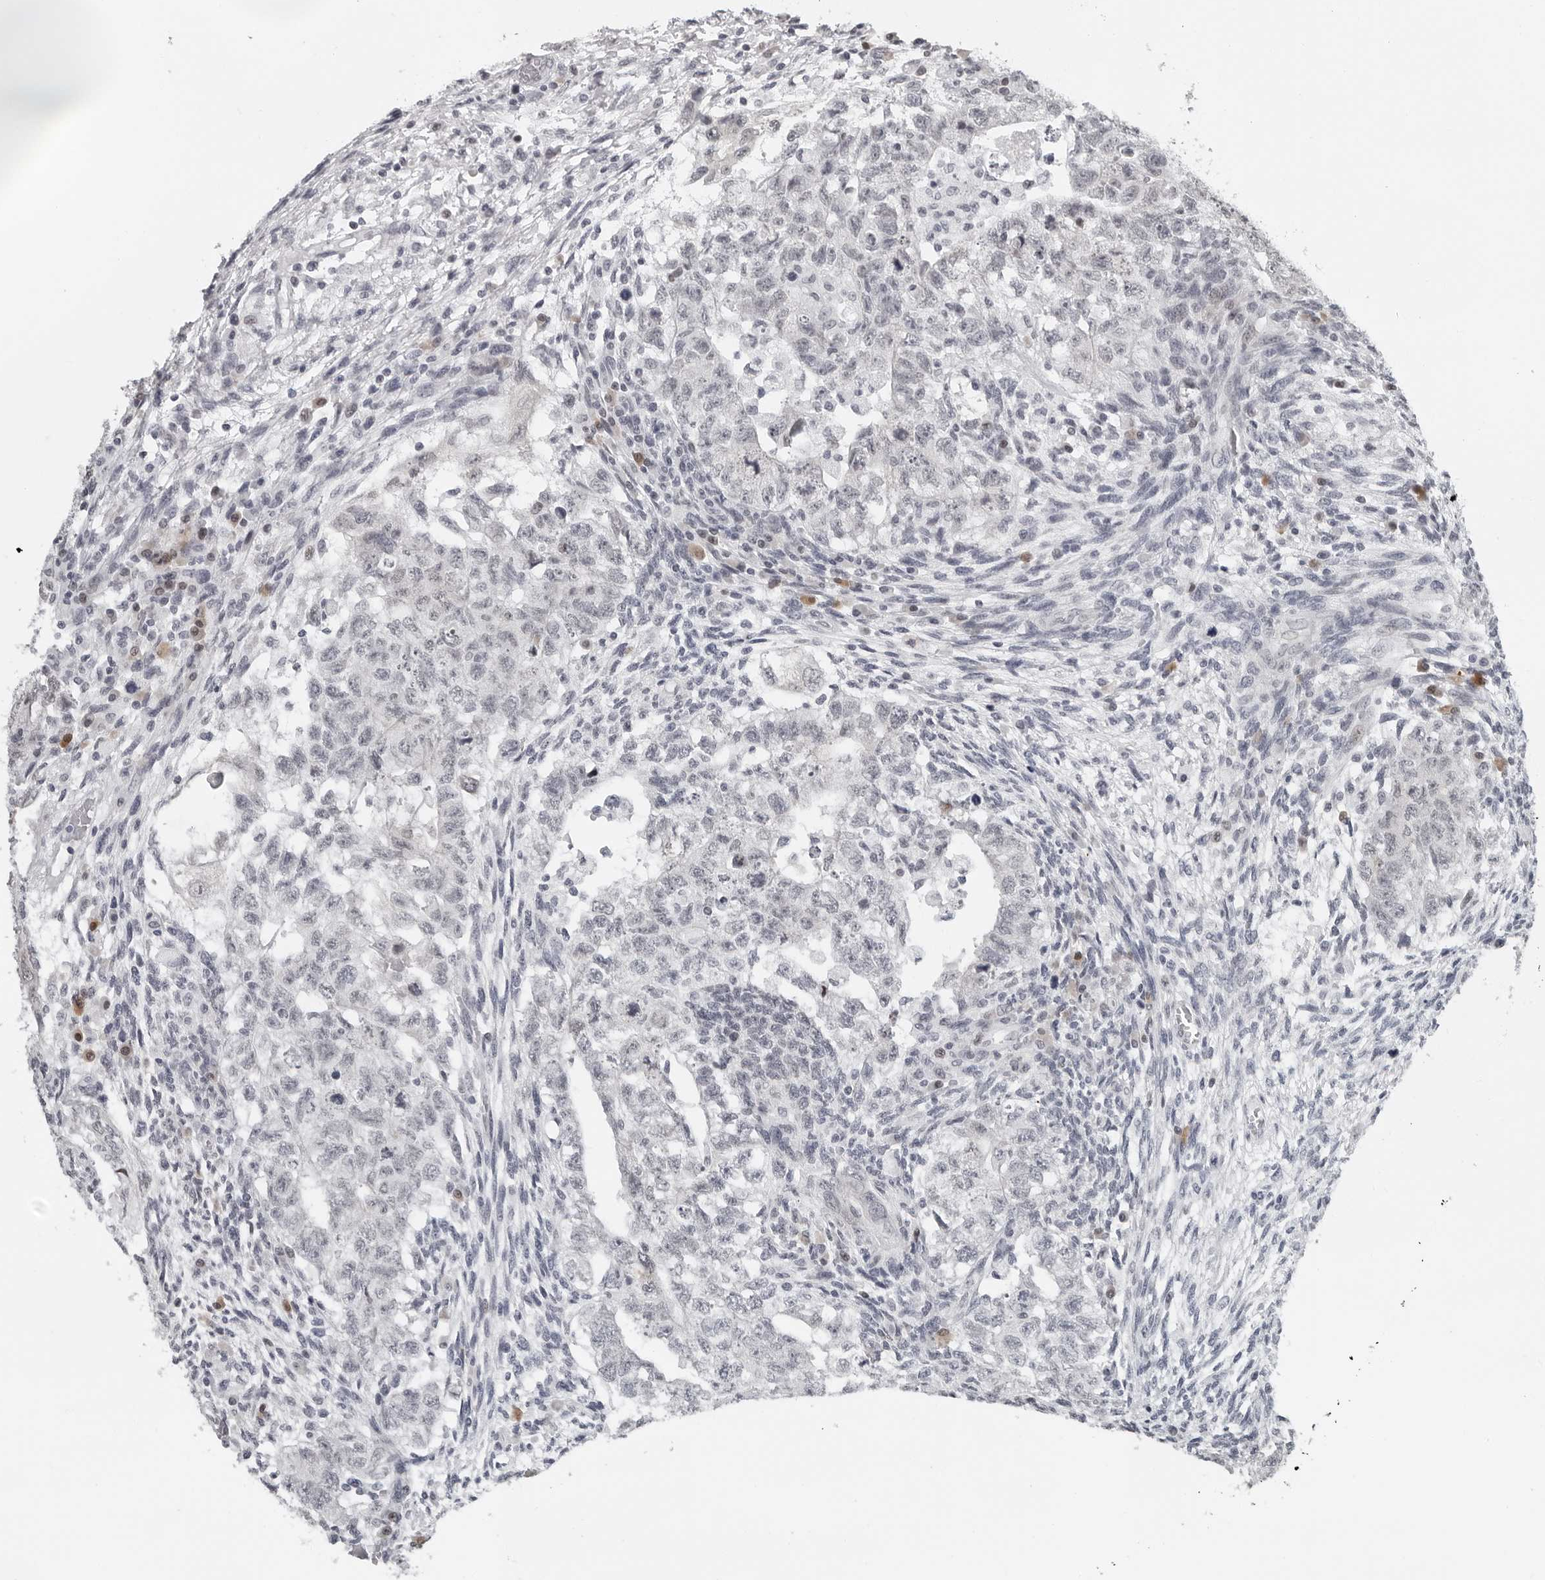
{"staining": {"intensity": "negative", "quantity": "none", "location": "none"}, "tissue": "testis cancer", "cell_type": "Tumor cells", "image_type": "cancer", "snomed": [{"axis": "morphology", "description": "Normal tissue, NOS"}, {"axis": "morphology", "description": "Carcinoma, Embryonal, NOS"}, {"axis": "topography", "description": "Testis"}], "caption": "Tumor cells show no significant protein positivity in embryonal carcinoma (testis).", "gene": "PPP1R42", "patient": {"sex": "male", "age": 36}}